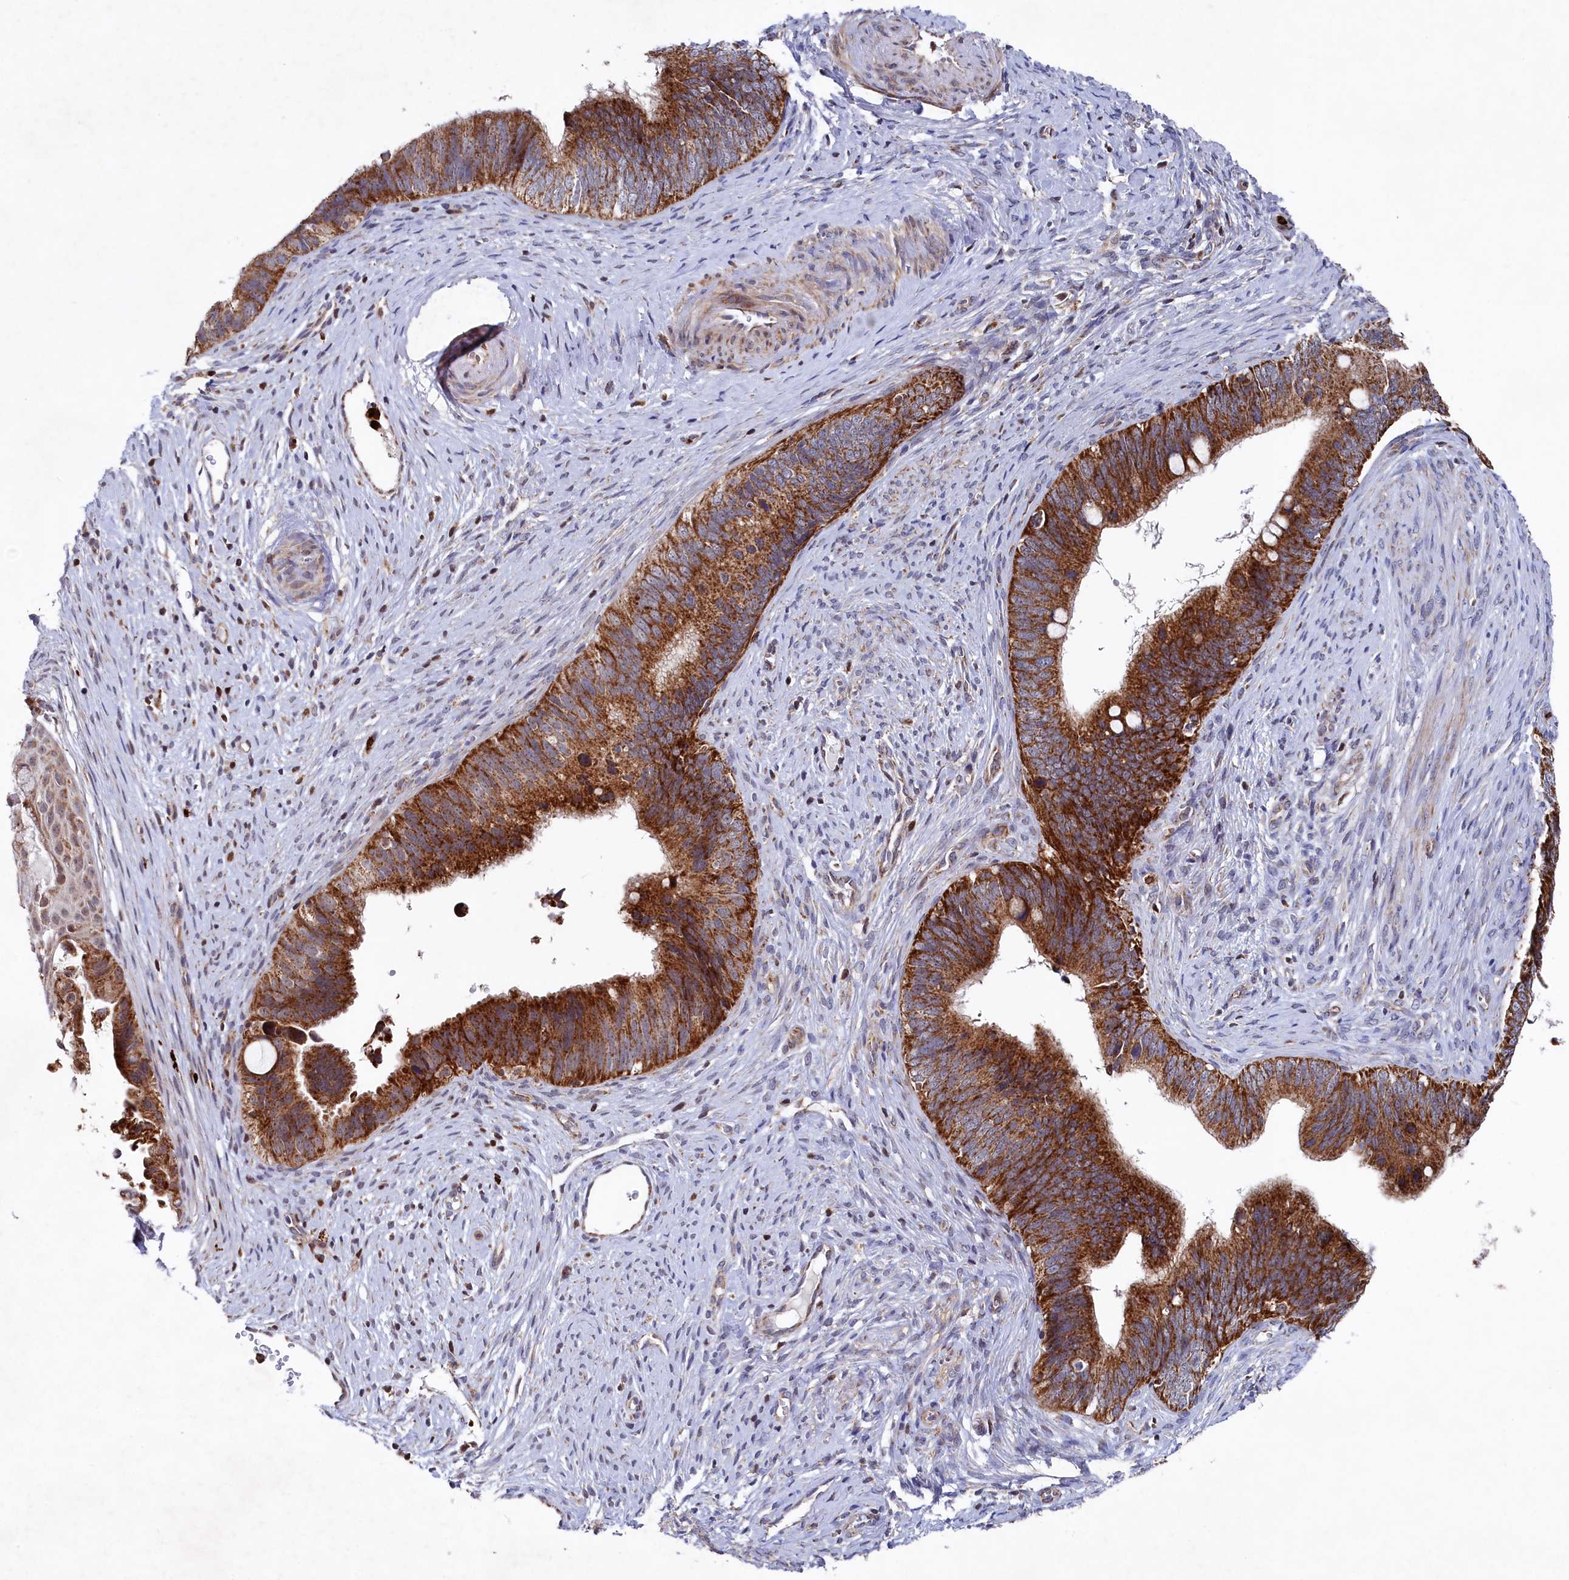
{"staining": {"intensity": "strong", "quantity": ">75%", "location": "cytoplasmic/membranous"}, "tissue": "cervical cancer", "cell_type": "Tumor cells", "image_type": "cancer", "snomed": [{"axis": "morphology", "description": "Adenocarcinoma, NOS"}, {"axis": "topography", "description": "Cervix"}], "caption": "Strong cytoplasmic/membranous expression for a protein is seen in about >75% of tumor cells of cervical cancer using immunohistochemistry (IHC).", "gene": "CHCHD1", "patient": {"sex": "female", "age": 42}}